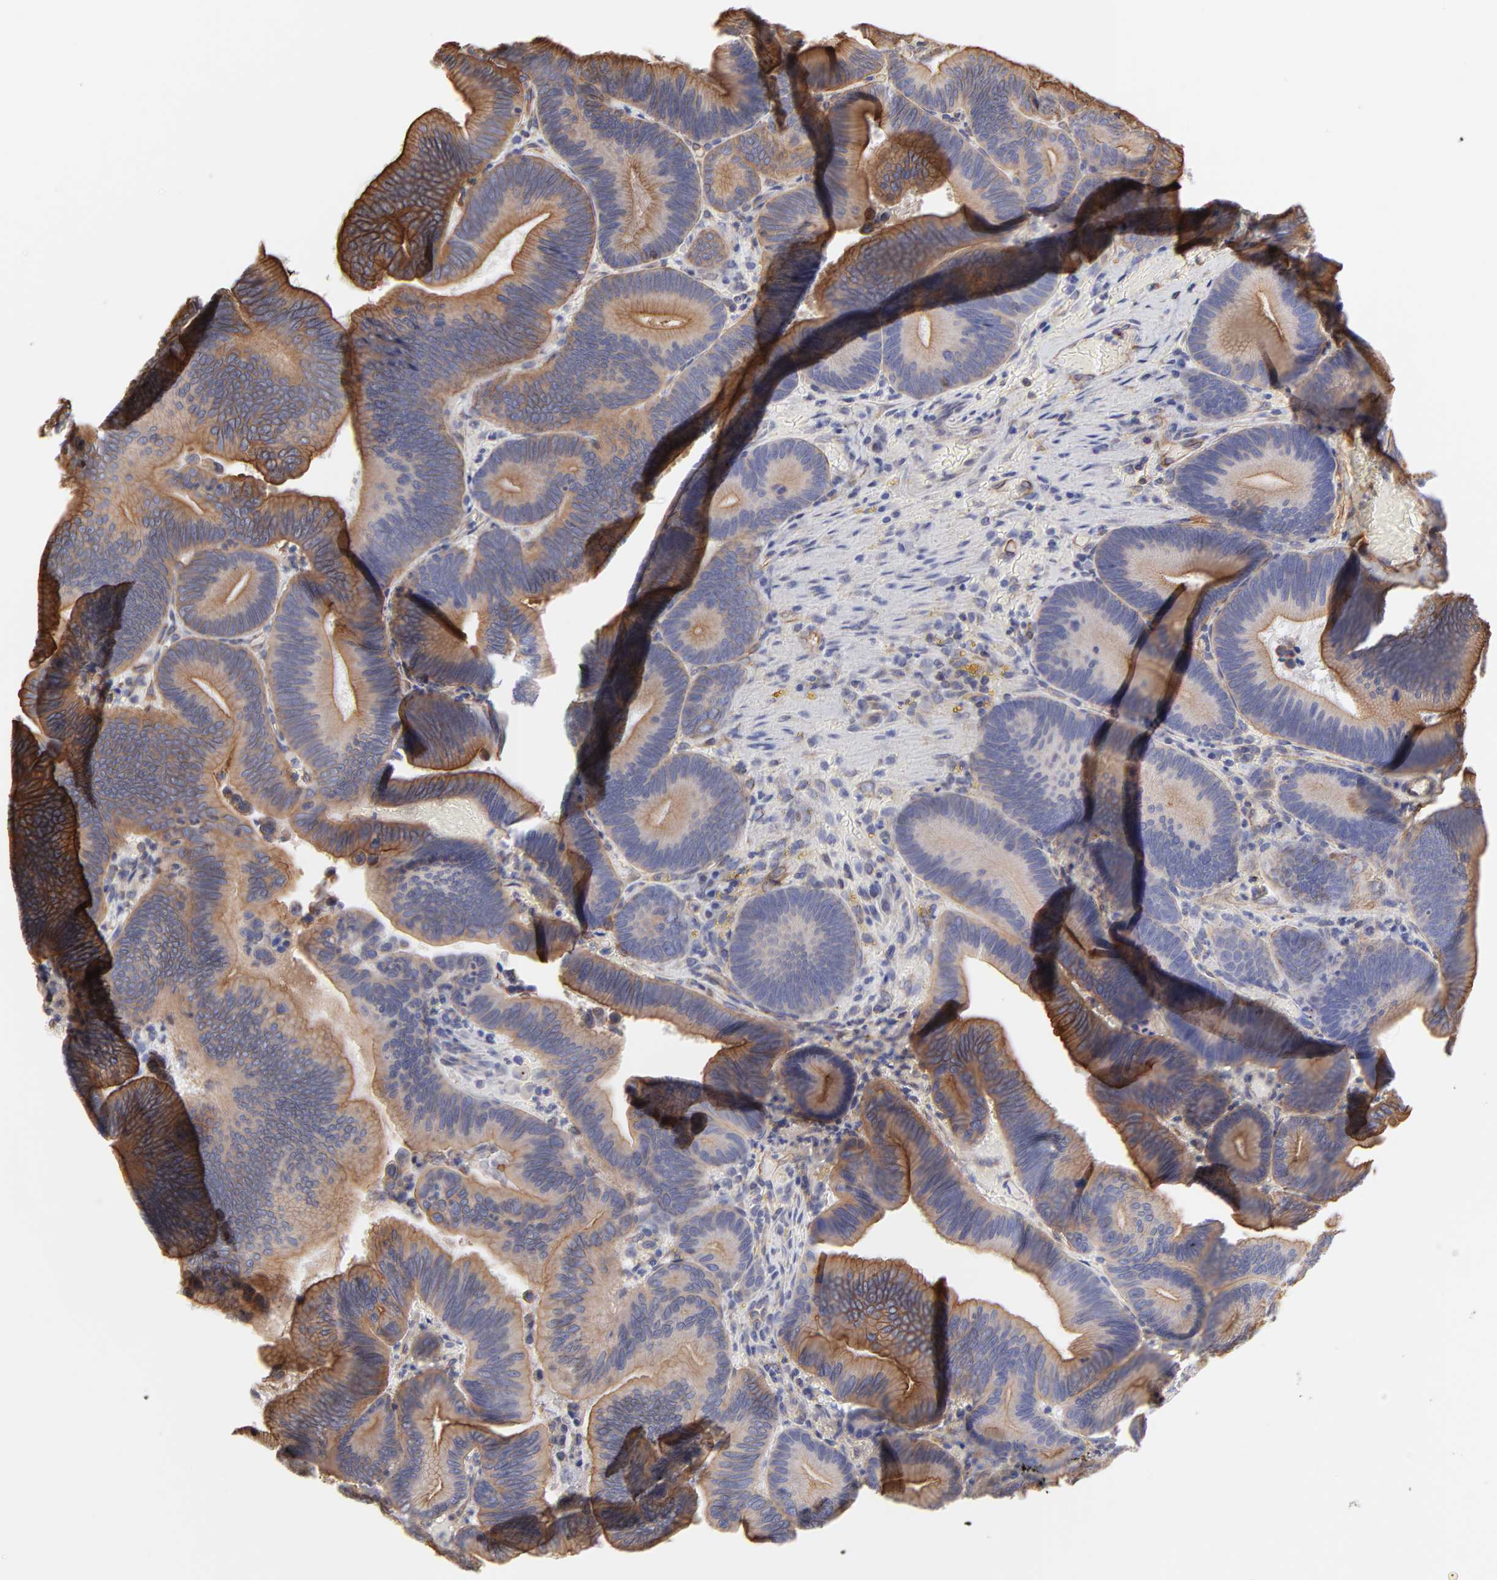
{"staining": {"intensity": "moderate", "quantity": ">75%", "location": "cytoplasmic/membranous"}, "tissue": "pancreatic cancer", "cell_type": "Tumor cells", "image_type": "cancer", "snomed": [{"axis": "morphology", "description": "Adenocarcinoma, NOS"}, {"axis": "topography", "description": "Pancreas"}], "caption": "Immunohistochemistry (DAB) staining of pancreatic adenocarcinoma reveals moderate cytoplasmic/membranous protein positivity in approximately >75% of tumor cells. (DAB (3,3'-diaminobenzidine) IHC with brightfield microscopy, high magnification).", "gene": "LRCH2", "patient": {"sex": "male", "age": 82}}